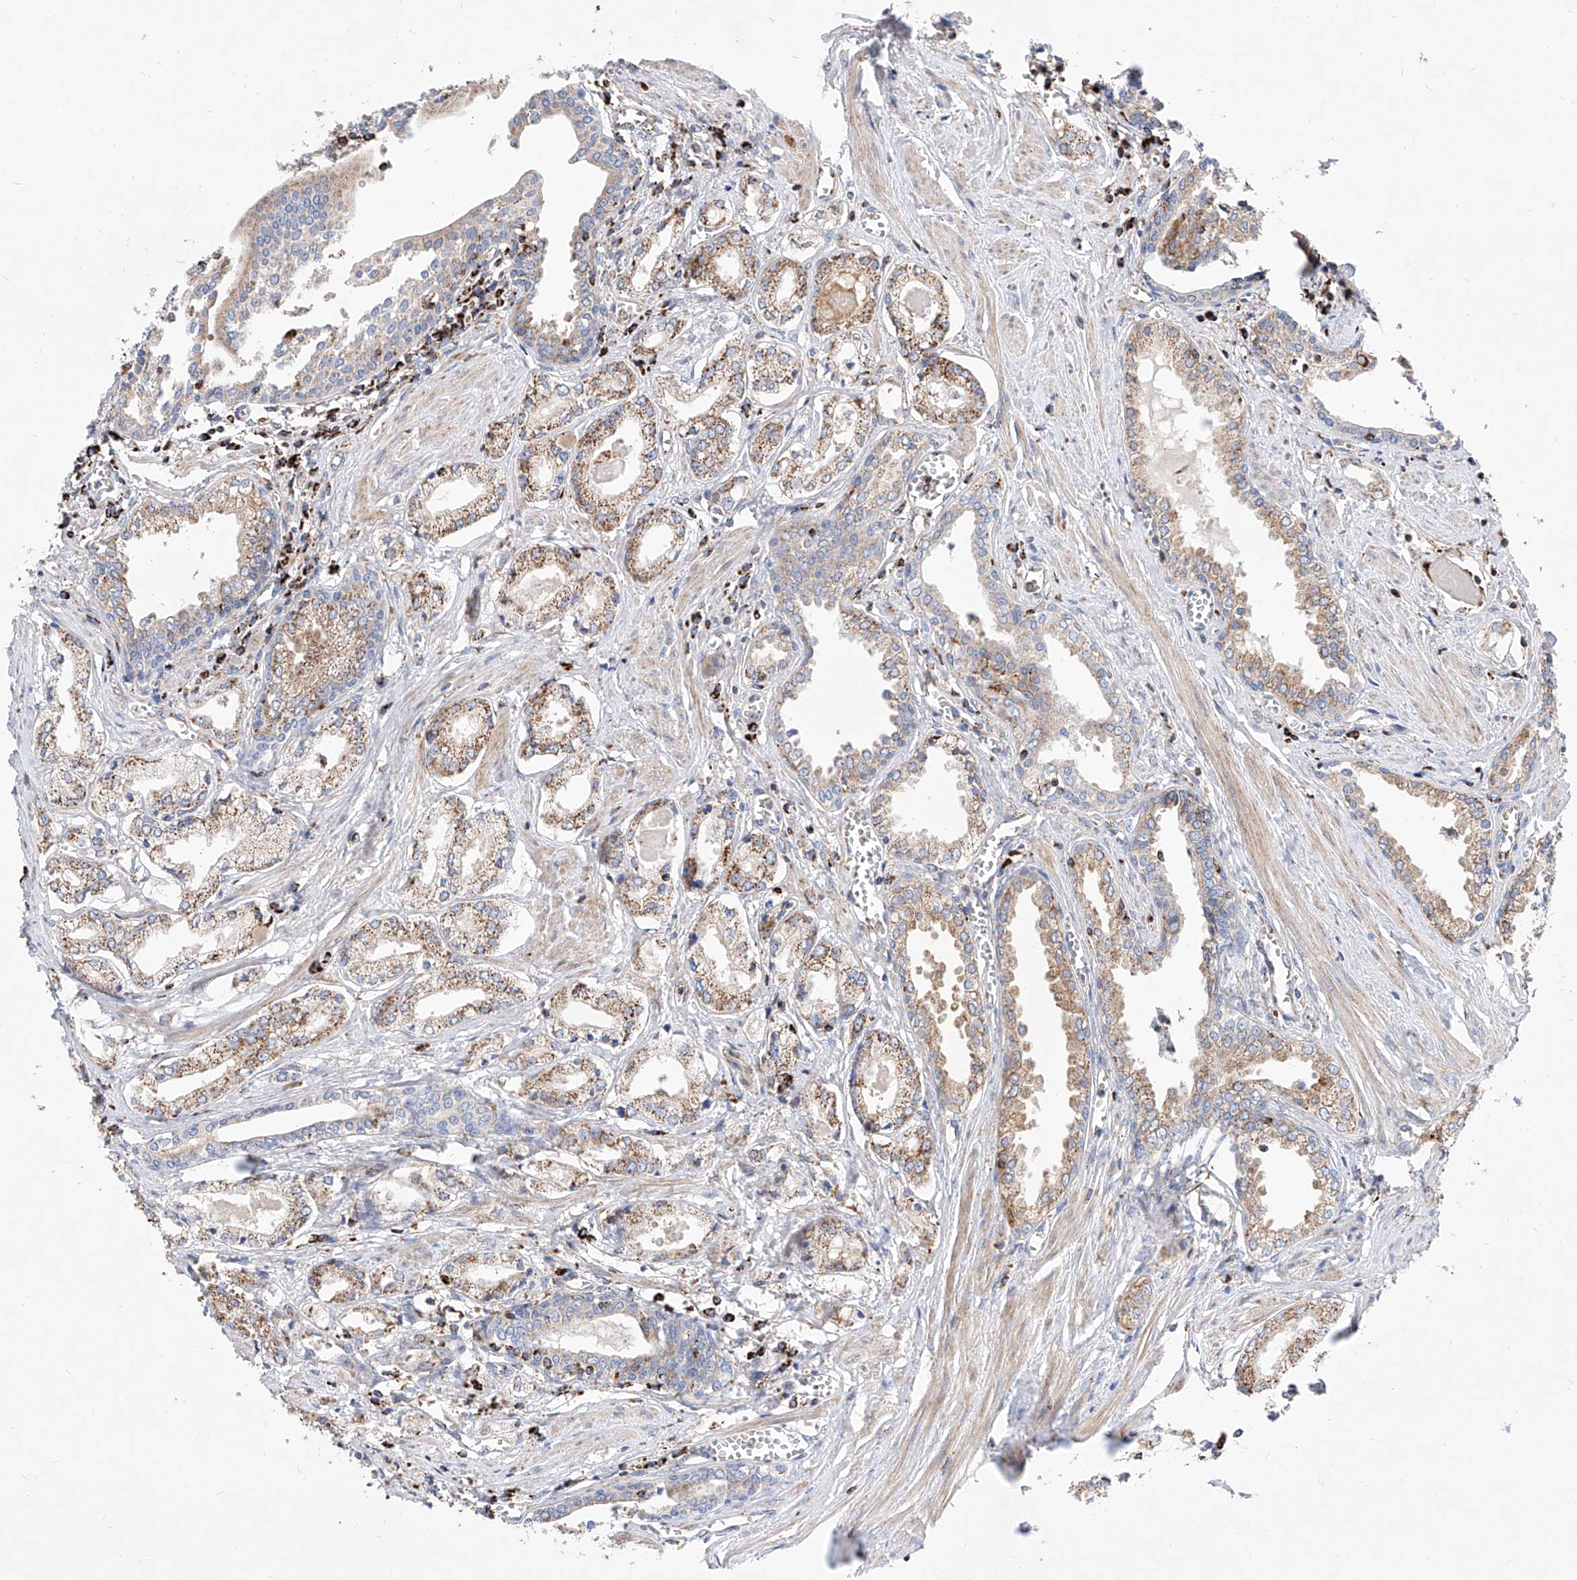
{"staining": {"intensity": "moderate", "quantity": ">75%", "location": "cytoplasmic/membranous"}, "tissue": "prostate cancer", "cell_type": "Tumor cells", "image_type": "cancer", "snomed": [{"axis": "morphology", "description": "Adenocarcinoma, Low grade"}, {"axis": "topography", "description": "Prostate"}], "caption": "Adenocarcinoma (low-grade) (prostate) was stained to show a protein in brown. There is medium levels of moderate cytoplasmic/membranous staining in about >75% of tumor cells.", "gene": "CPNE5", "patient": {"sex": "male", "age": 60}}